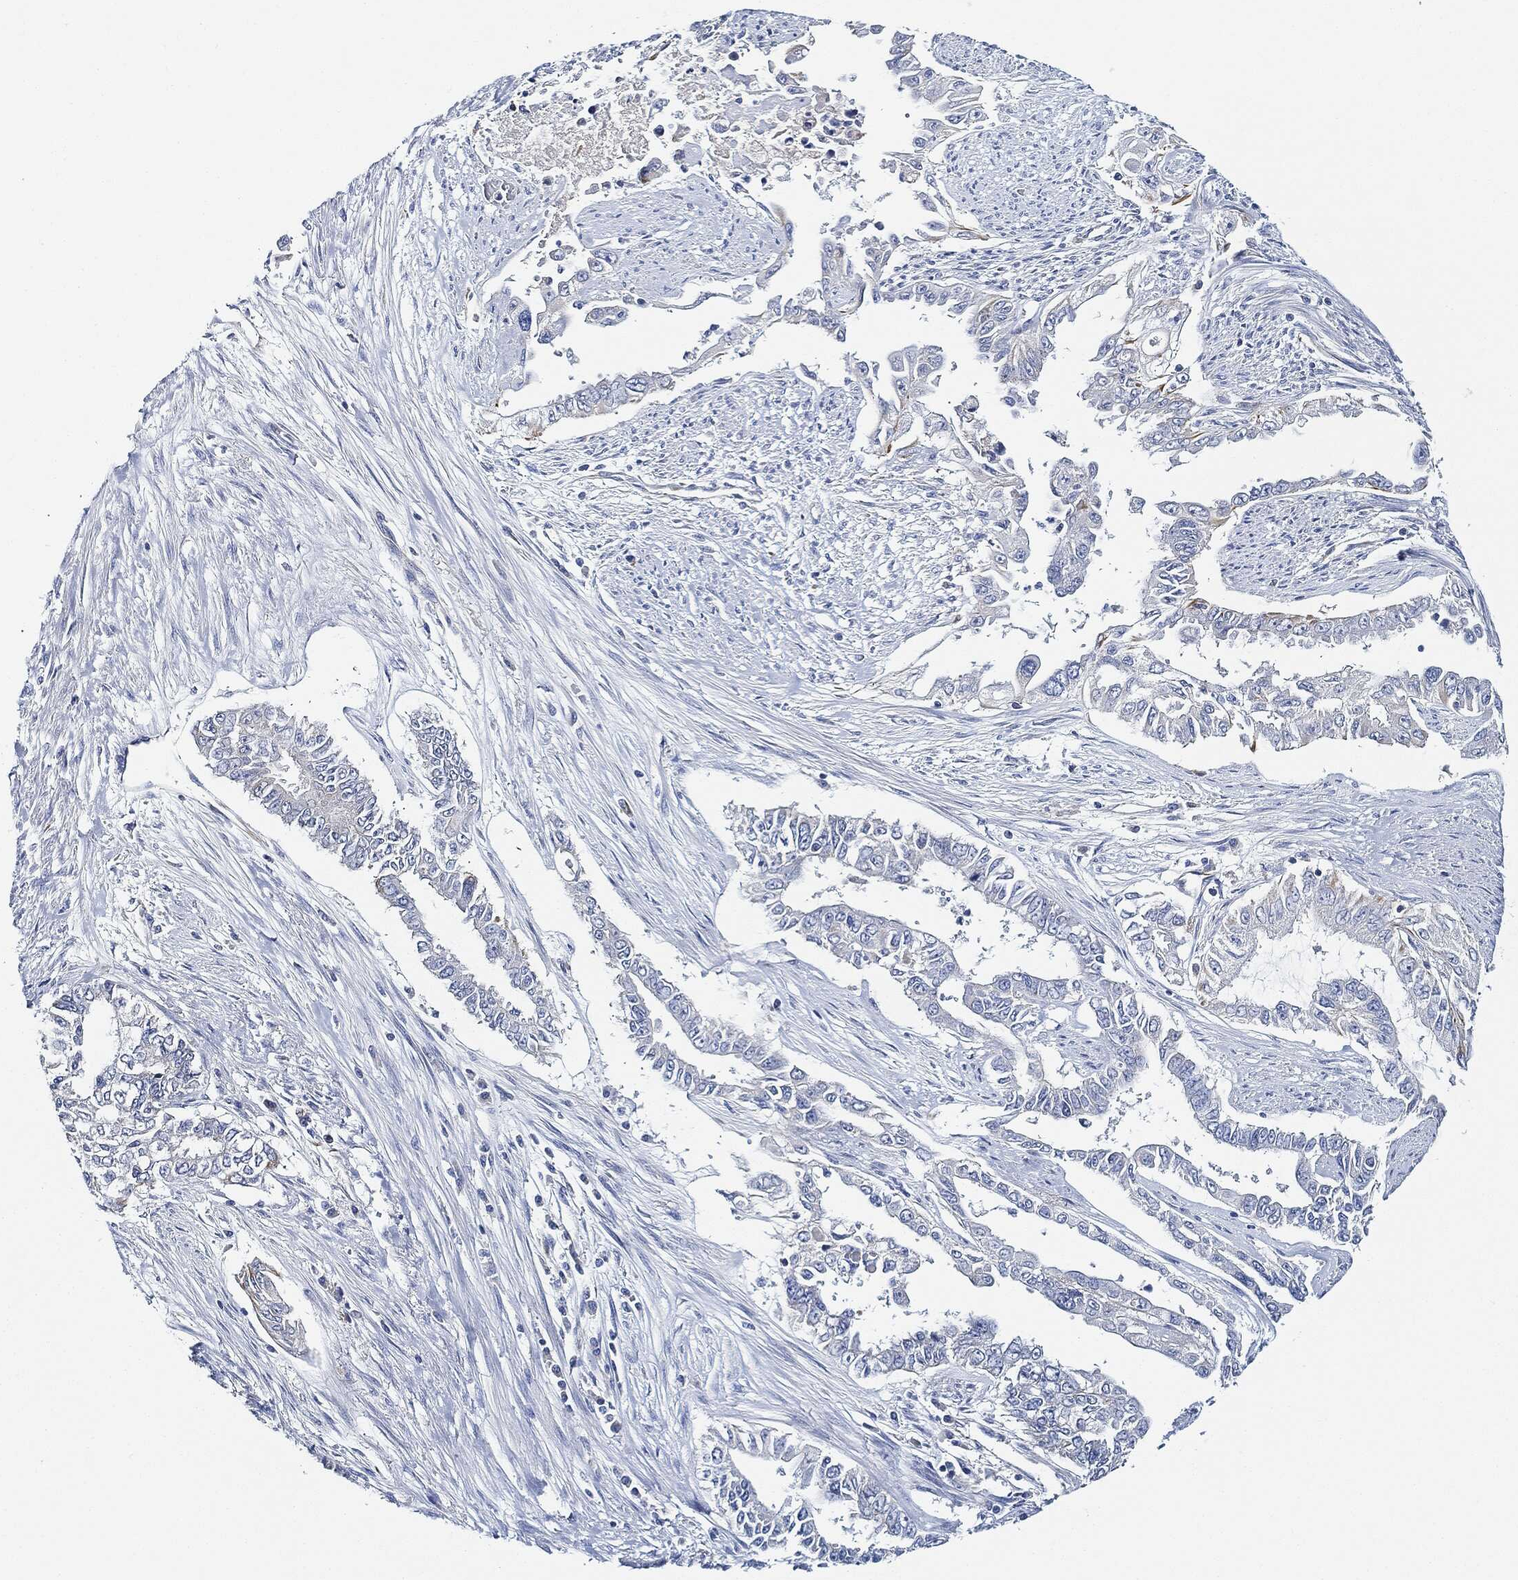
{"staining": {"intensity": "negative", "quantity": "none", "location": "none"}, "tissue": "endometrial cancer", "cell_type": "Tumor cells", "image_type": "cancer", "snomed": [{"axis": "morphology", "description": "Adenocarcinoma, NOS"}, {"axis": "topography", "description": "Uterus"}], "caption": "A micrograph of human endometrial adenocarcinoma is negative for staining in tumor cells. (Immunohistochemistry (ihc), brightfield microscopy, high magnification).", "gene": "THSD1", "patient": {"sex": "female", "age": 59}}